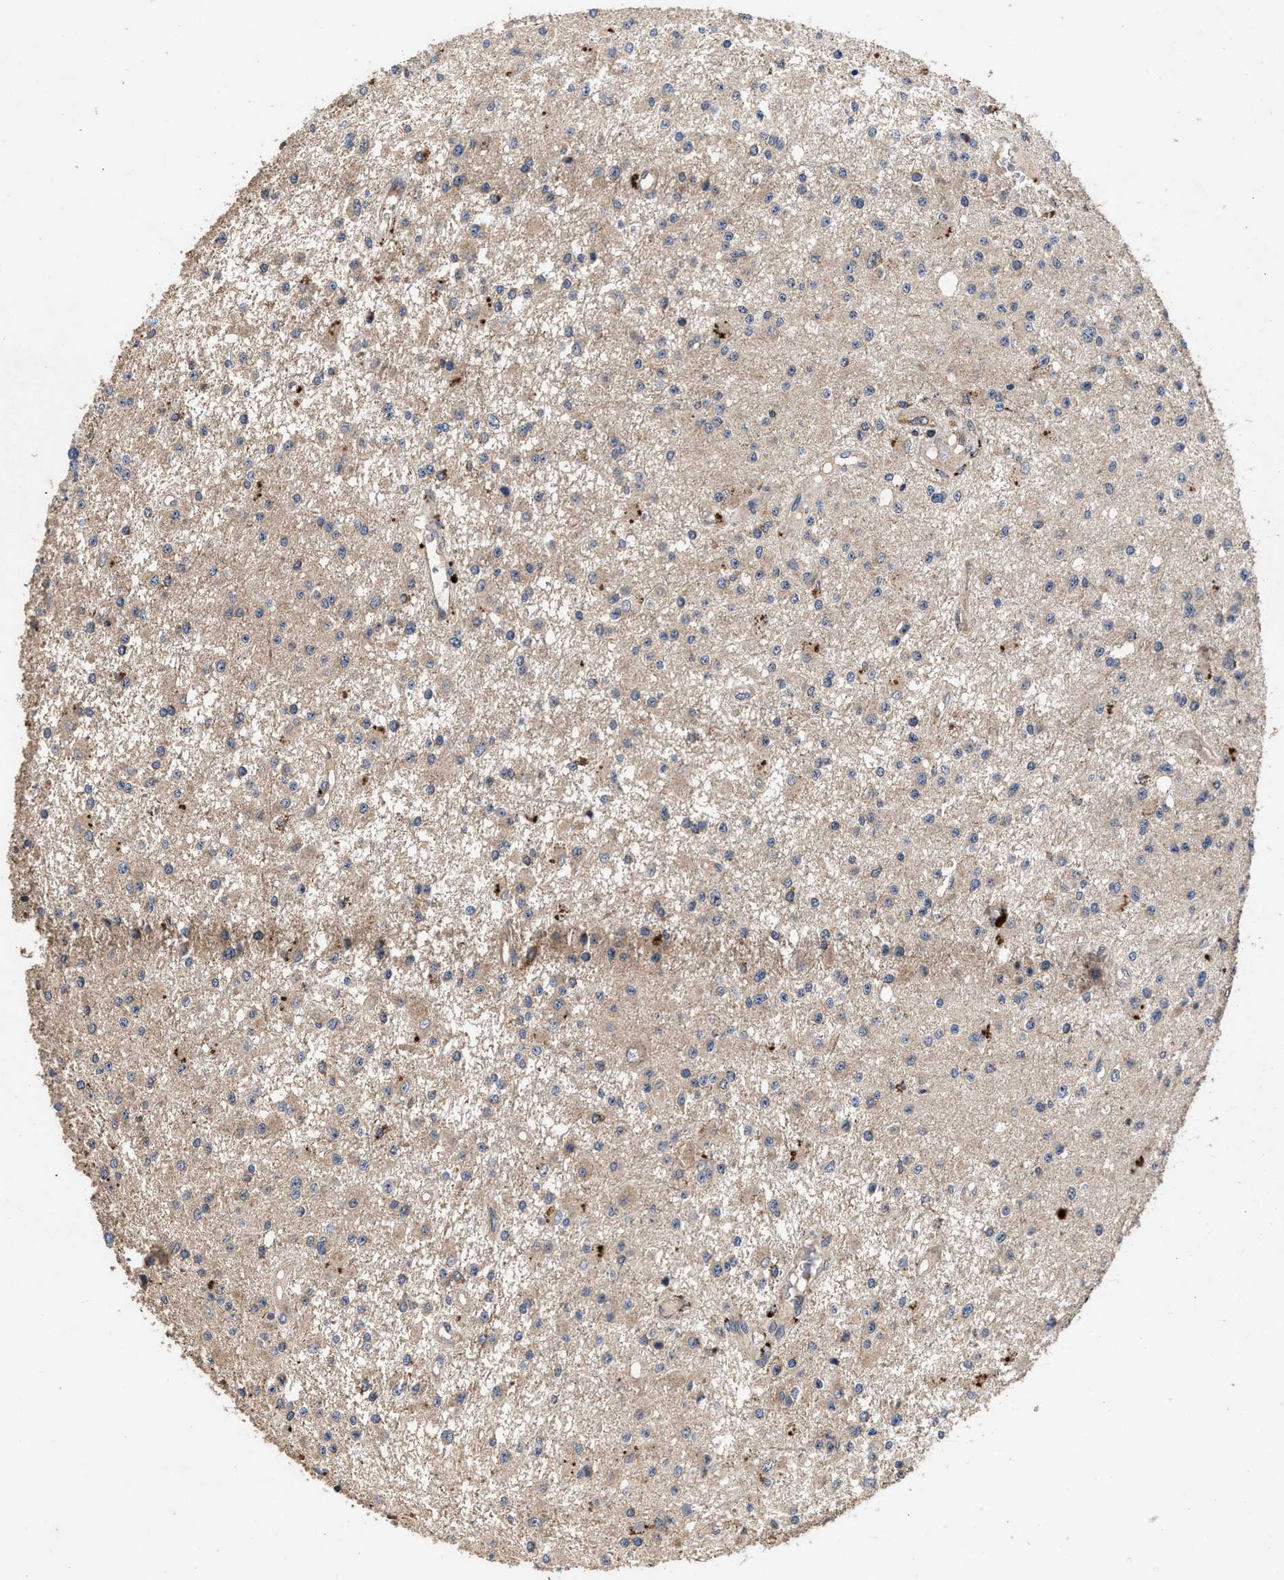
{"staining": {"intensity": "moderate", "quantity": "25%-75%", "location": "cytoplasmic/membranous"}, "tissue": "glioma", "cell_type": "Tumor cells", "image_type": "cancer", "snomed": [{"axis": "morphology", "description": "Glioma, malignant, Low grade"}, {"axis": "topography", "description": "Brain"}], "caption": "DAB immunohistochemical staining of human glioma shows moderate cytoplasmic/membranous protein expression in approximately 25%-75% of tumor cells.", "gene": "NFKB2", "patient": {"sex": "male", "age": 58}}